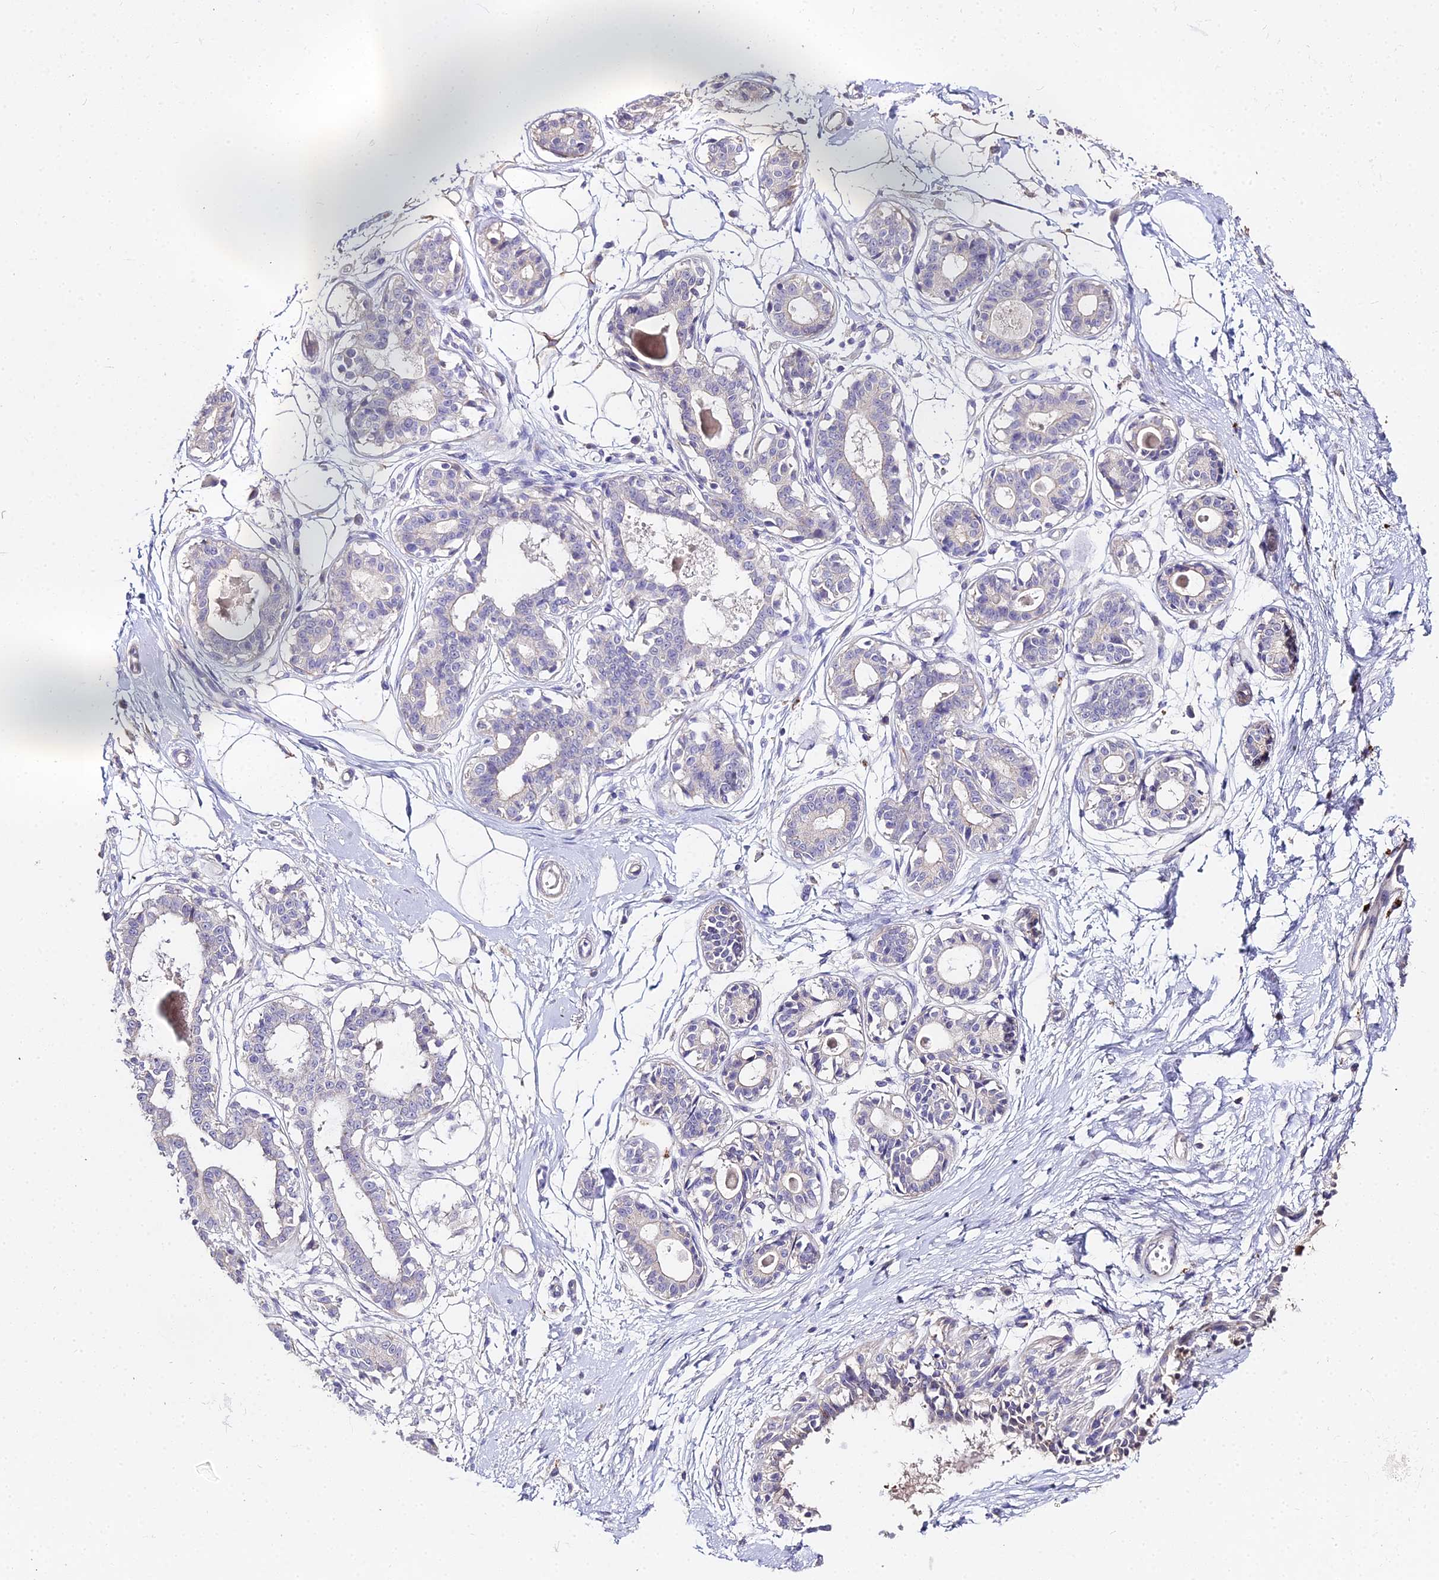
{"staining": {"intensity": "negative", "quantity": "none", "location": "none"}, "tissue": "breast", "cell_type": "Adipocytes", "image_type": "normal", "snomed": [{"axis": "morphology", "description": "Normal tissue, NOS"}, {"axis": "topography", "description": "Breast"}], "caption": "Adipocytes show no significant staining in normal breast. (Immunohistochemistry (ihc), brightfield microscopy, high magnification).", "gene": "GLYAT", "patient": {"sex": "female", "age": 45}}